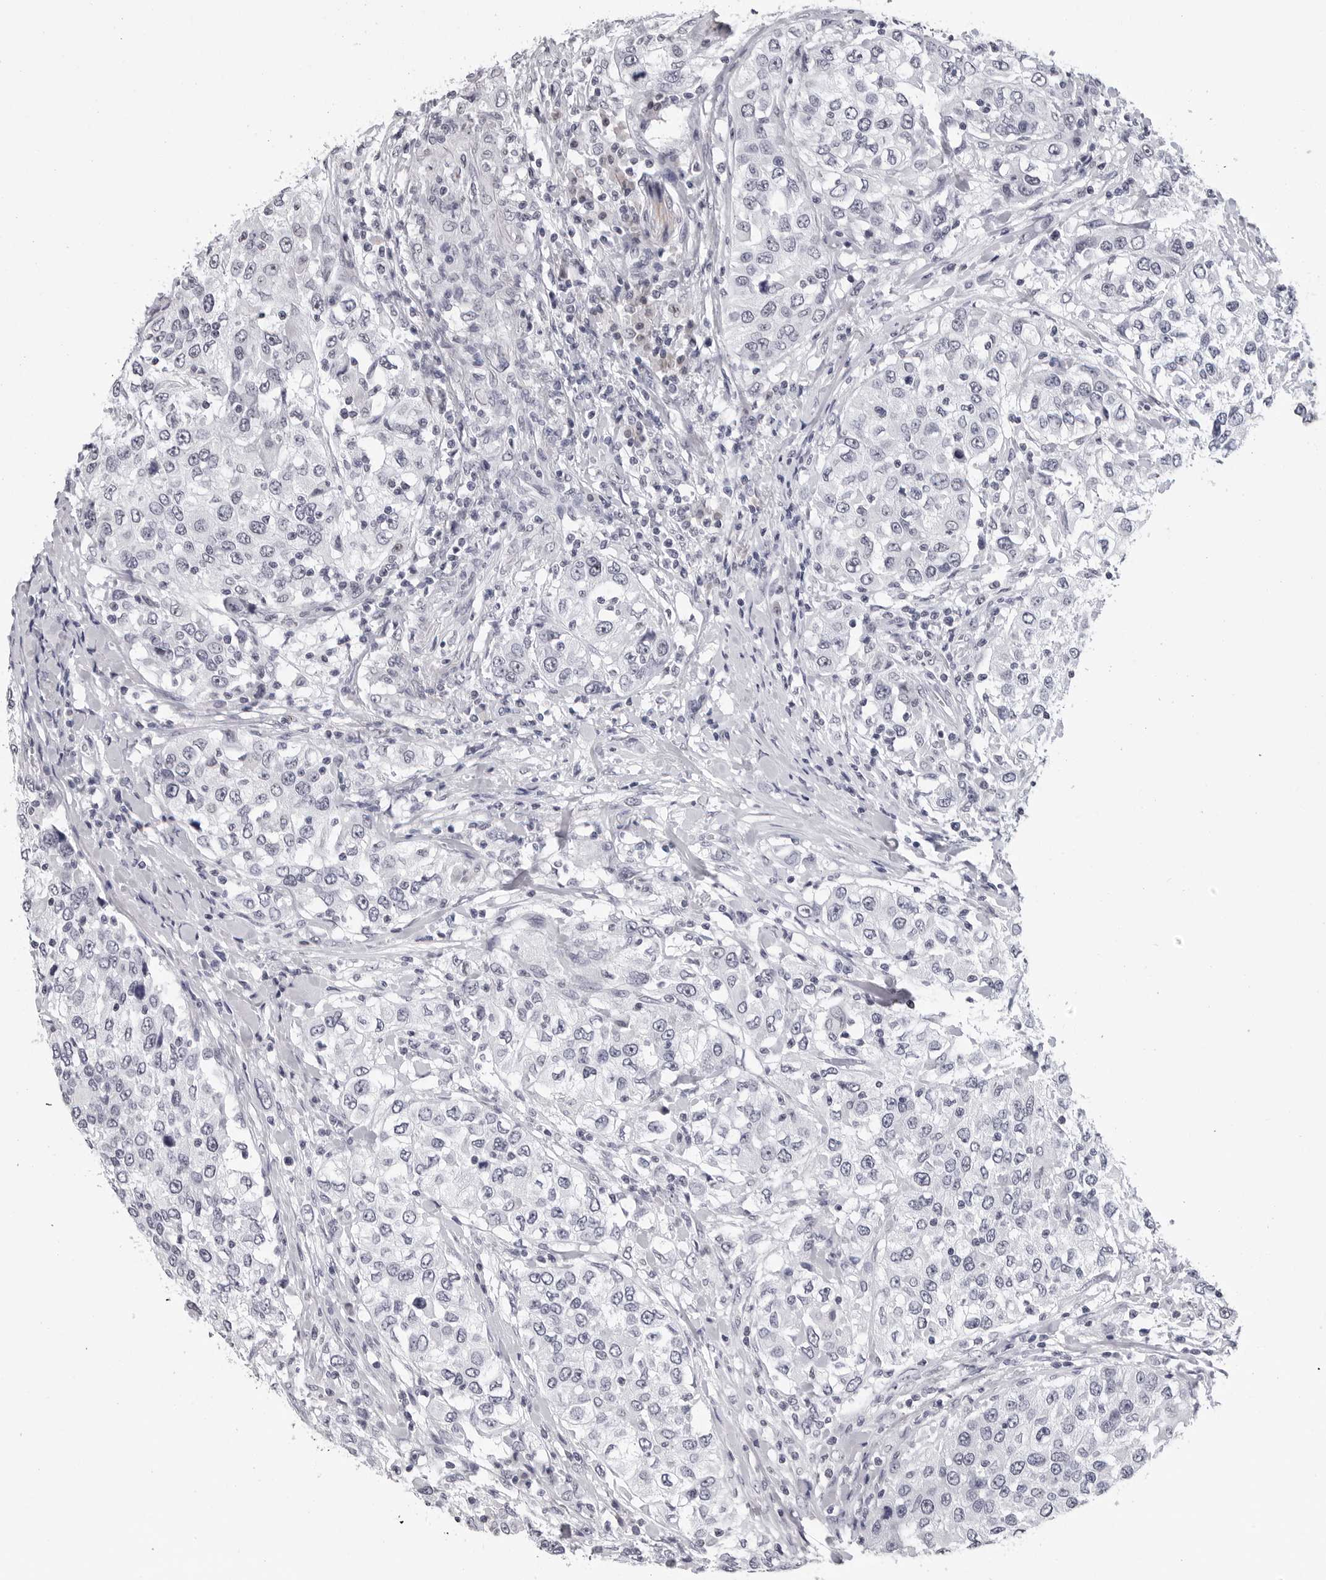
{"staining": {"intensity": "negative", "quantity": "none", "location": "none"}, "tissue": "urothelial cancer", "cell_type": "Tumor cells", "image_type": "cancer", "snomed": [{"axis": "morphology", "description": "Urothelial carcinoma, High grade"}, {"axis": "topography", "description": "Urinary bladder"}], "caption": "Urothelial carcinoma (high-grade) stained for a protein using immunohistochemistry reveals no expression tumor cells.", "gene": "GNL2", "patient": {"sex": "female", "age": 80}}